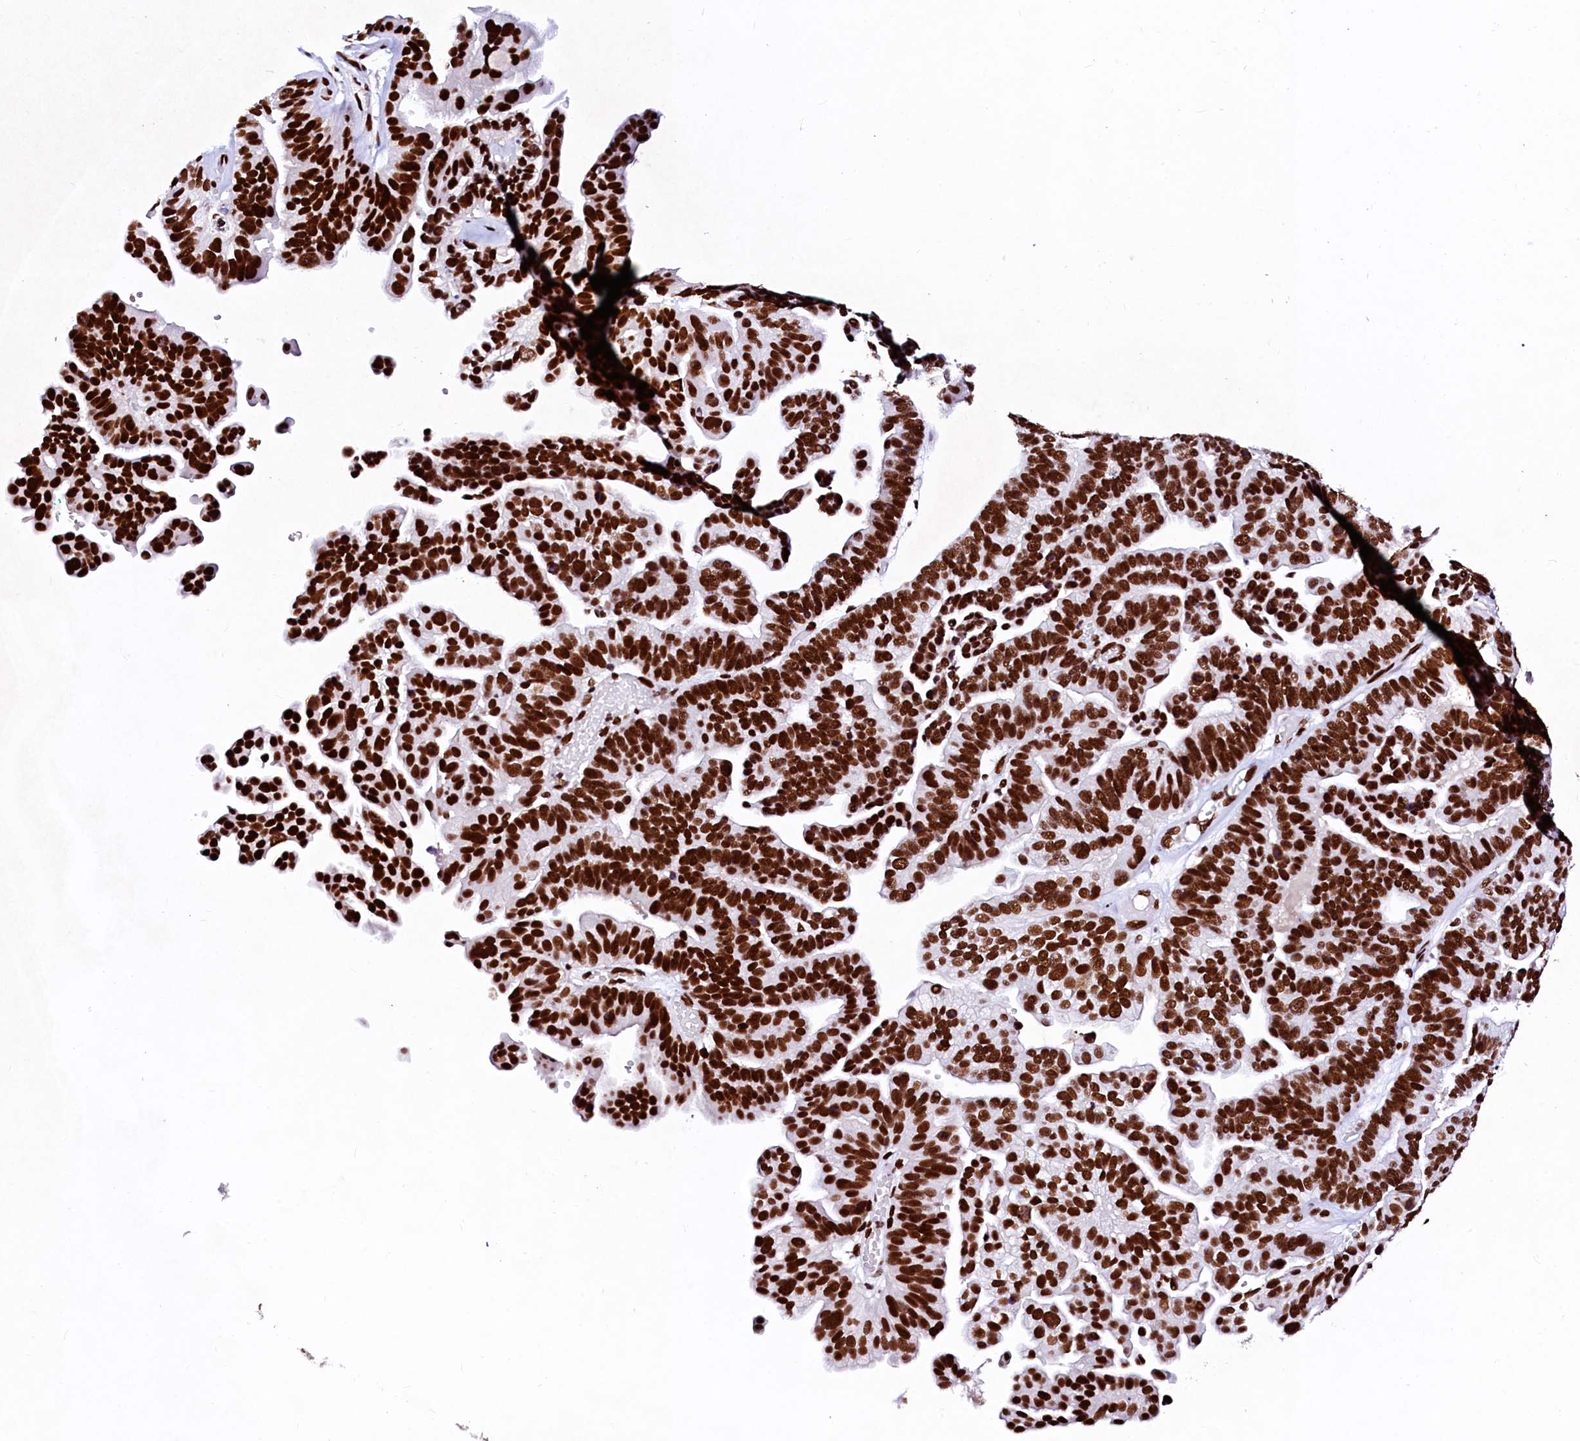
{"staining": {"intensity": "strong", "quantity": ">75%", "location": "nuclear"}, "tissue": "ovarian cancer", "cell_type": "Tumor cells", "image_type": "cancer", "snomed": [{"axis": "morphology", "description": "Cystadenocarcinoma, serous, NOS"}, {"axis": "topography", "description": "Ovary"}], "caption": "Brown immunohistochemical staining in ovarian serous cystadenocarcinoma demonstrates strong nuclear positivity in about >75% of tumor cells.", "gene": "CPSF6", "patient": {"sex": "female", "age": 56}}